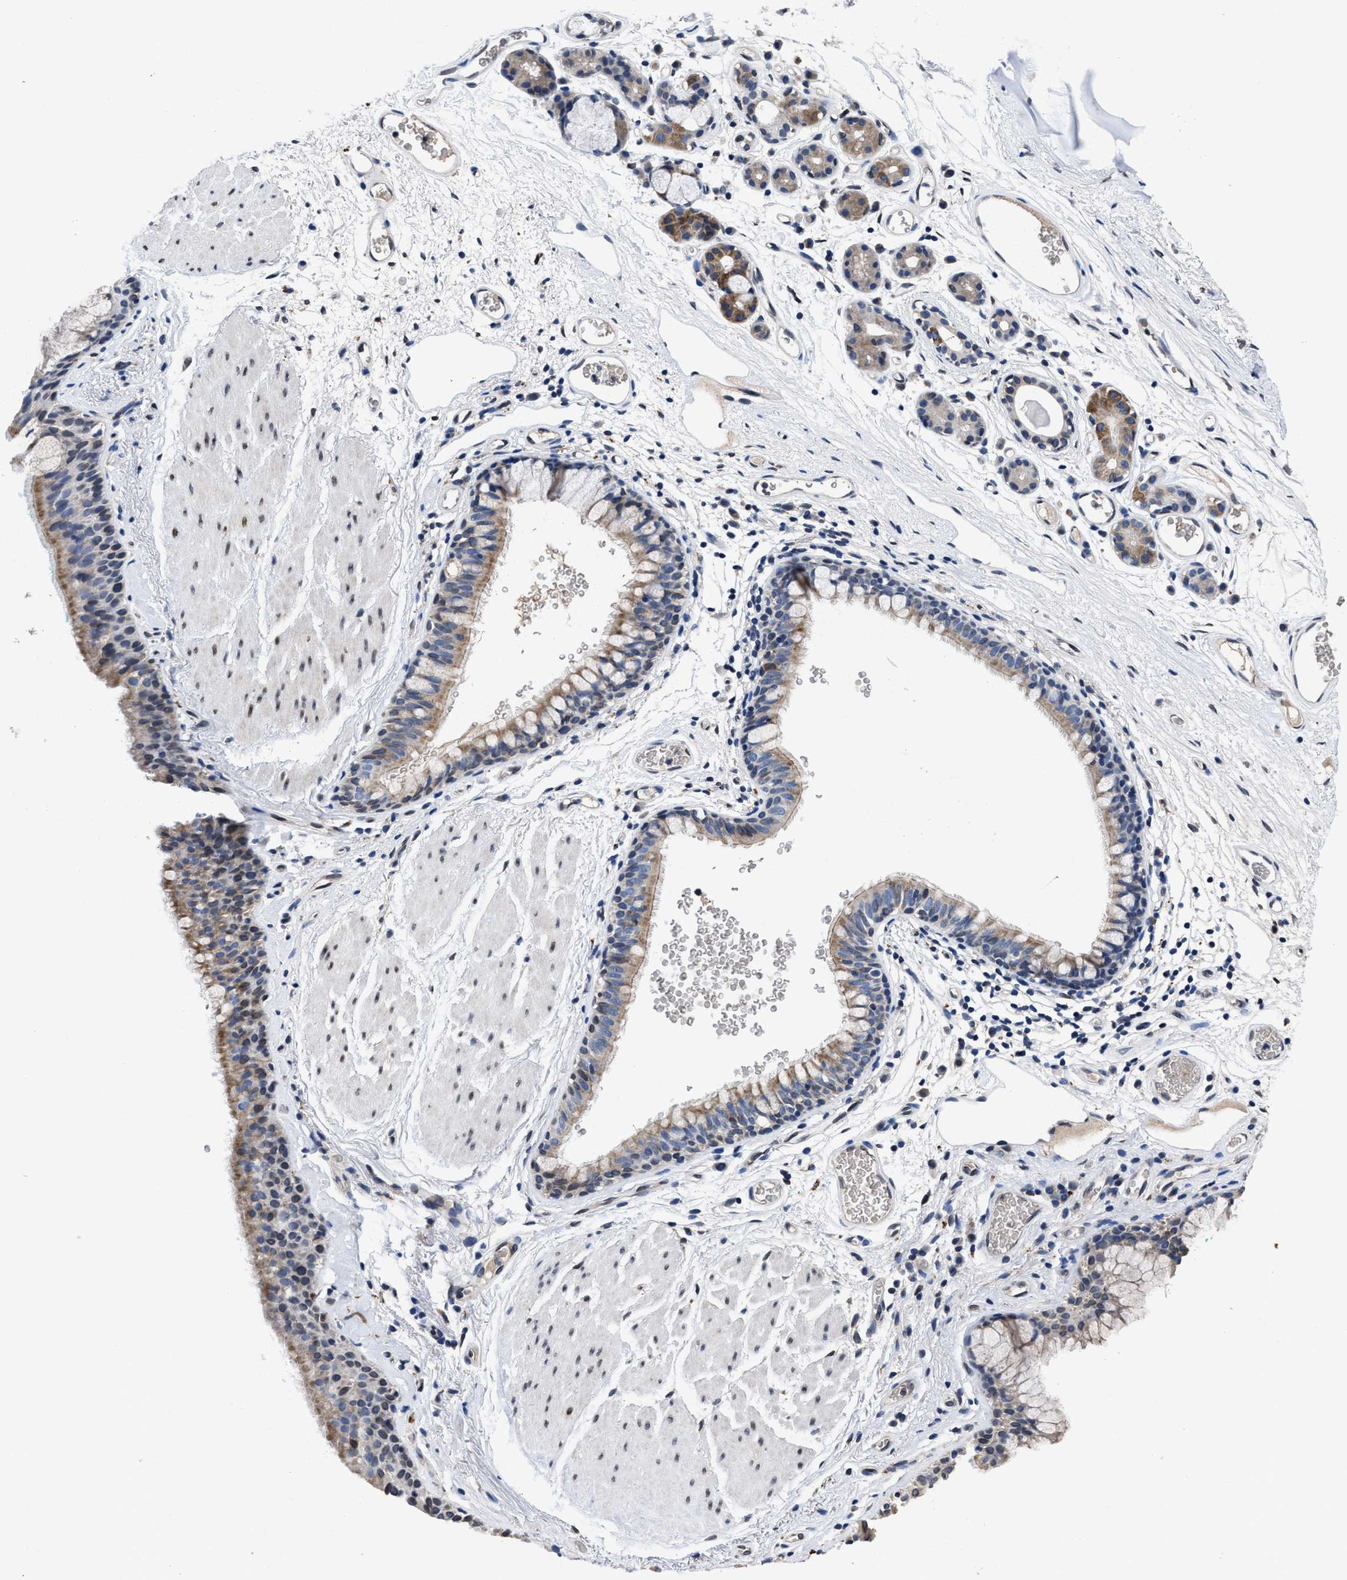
{"staining": {"intensity": "moderate", "quantity": ">75%", "location": "cytoplasmic/membranous"}, "tissue": "bronchus", "cell_type": "Respiratory epithelial cells", "image_type": "normal", "snomed": [{"axis": "morphology", "description": "Normal tissue, NOS"}, {"axis": "topography", "description": "Cartilage tissue"}, {"axis": "topography", "description": "Bronchus"}], "caption": "Moderate cytoplasmic/membranous staining for a protein is identified in about >75% of respiratory epithelial cells of normal bronchus using IHC.", "gene": "CACNA1D", "patient": {"sex": "female", "age": 53}}